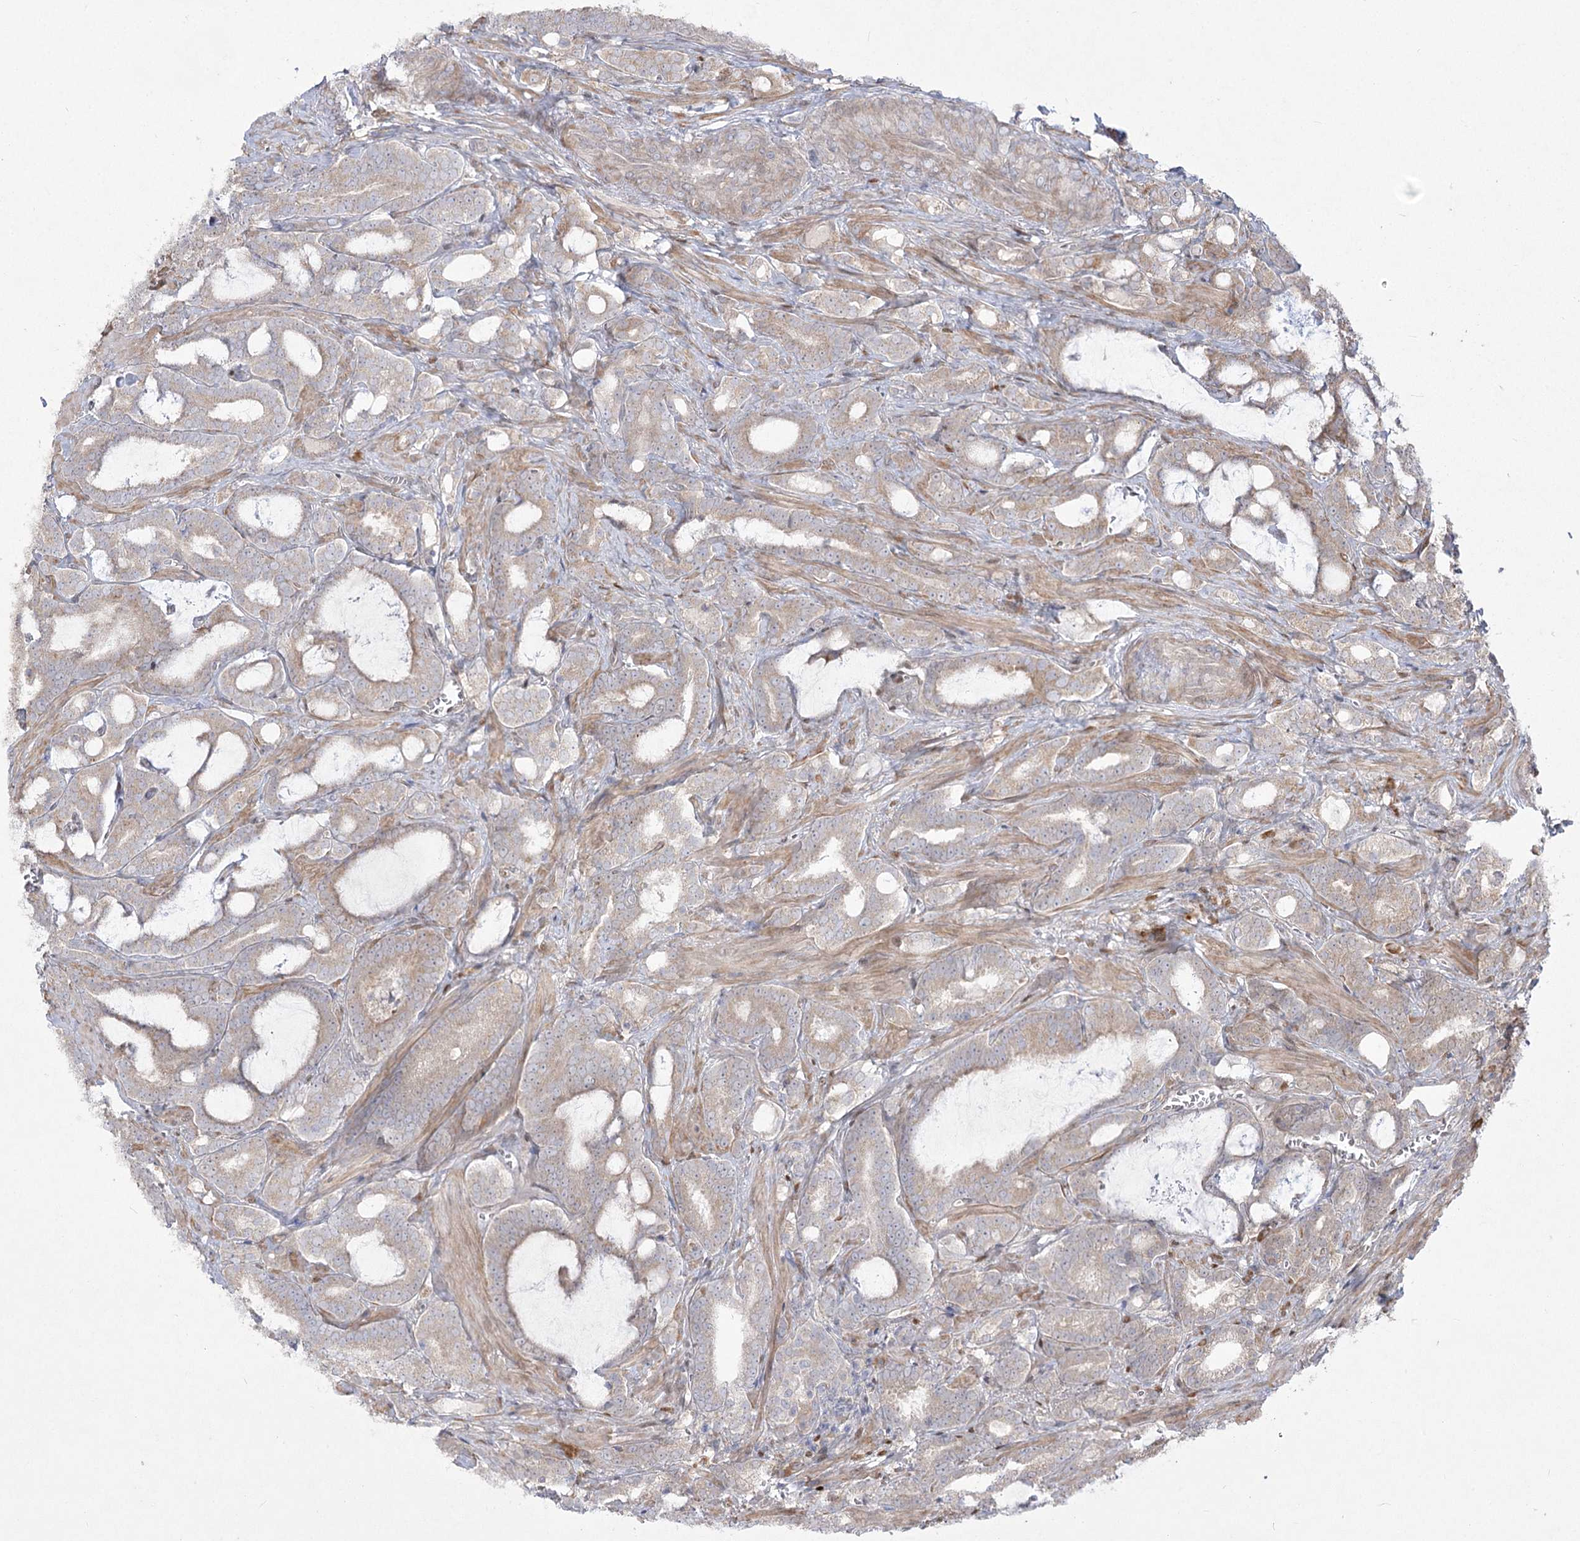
{"staining": {"intensity": "weak", "quantity": "<25%", "location": "cytoplasmic/membranous"}, "tissue": "prostate cancer", "cell_type": "Tumor cells", "image_type": "cancer", "snomed": [{"axis": "morphology", "description": "Adenocarcinoma, High grade"}, {"axis": "topography", "description": "Prostate and seminal vesicle, NOS"}], "caption": "IHC histopathology image of human prostate high-grade adenocarcinoma stained for a protein (brown), which demonstrates no expression in tumor cells.", "gene": "CAMTA1", "patient": {"sex": "male", "age": 67}}